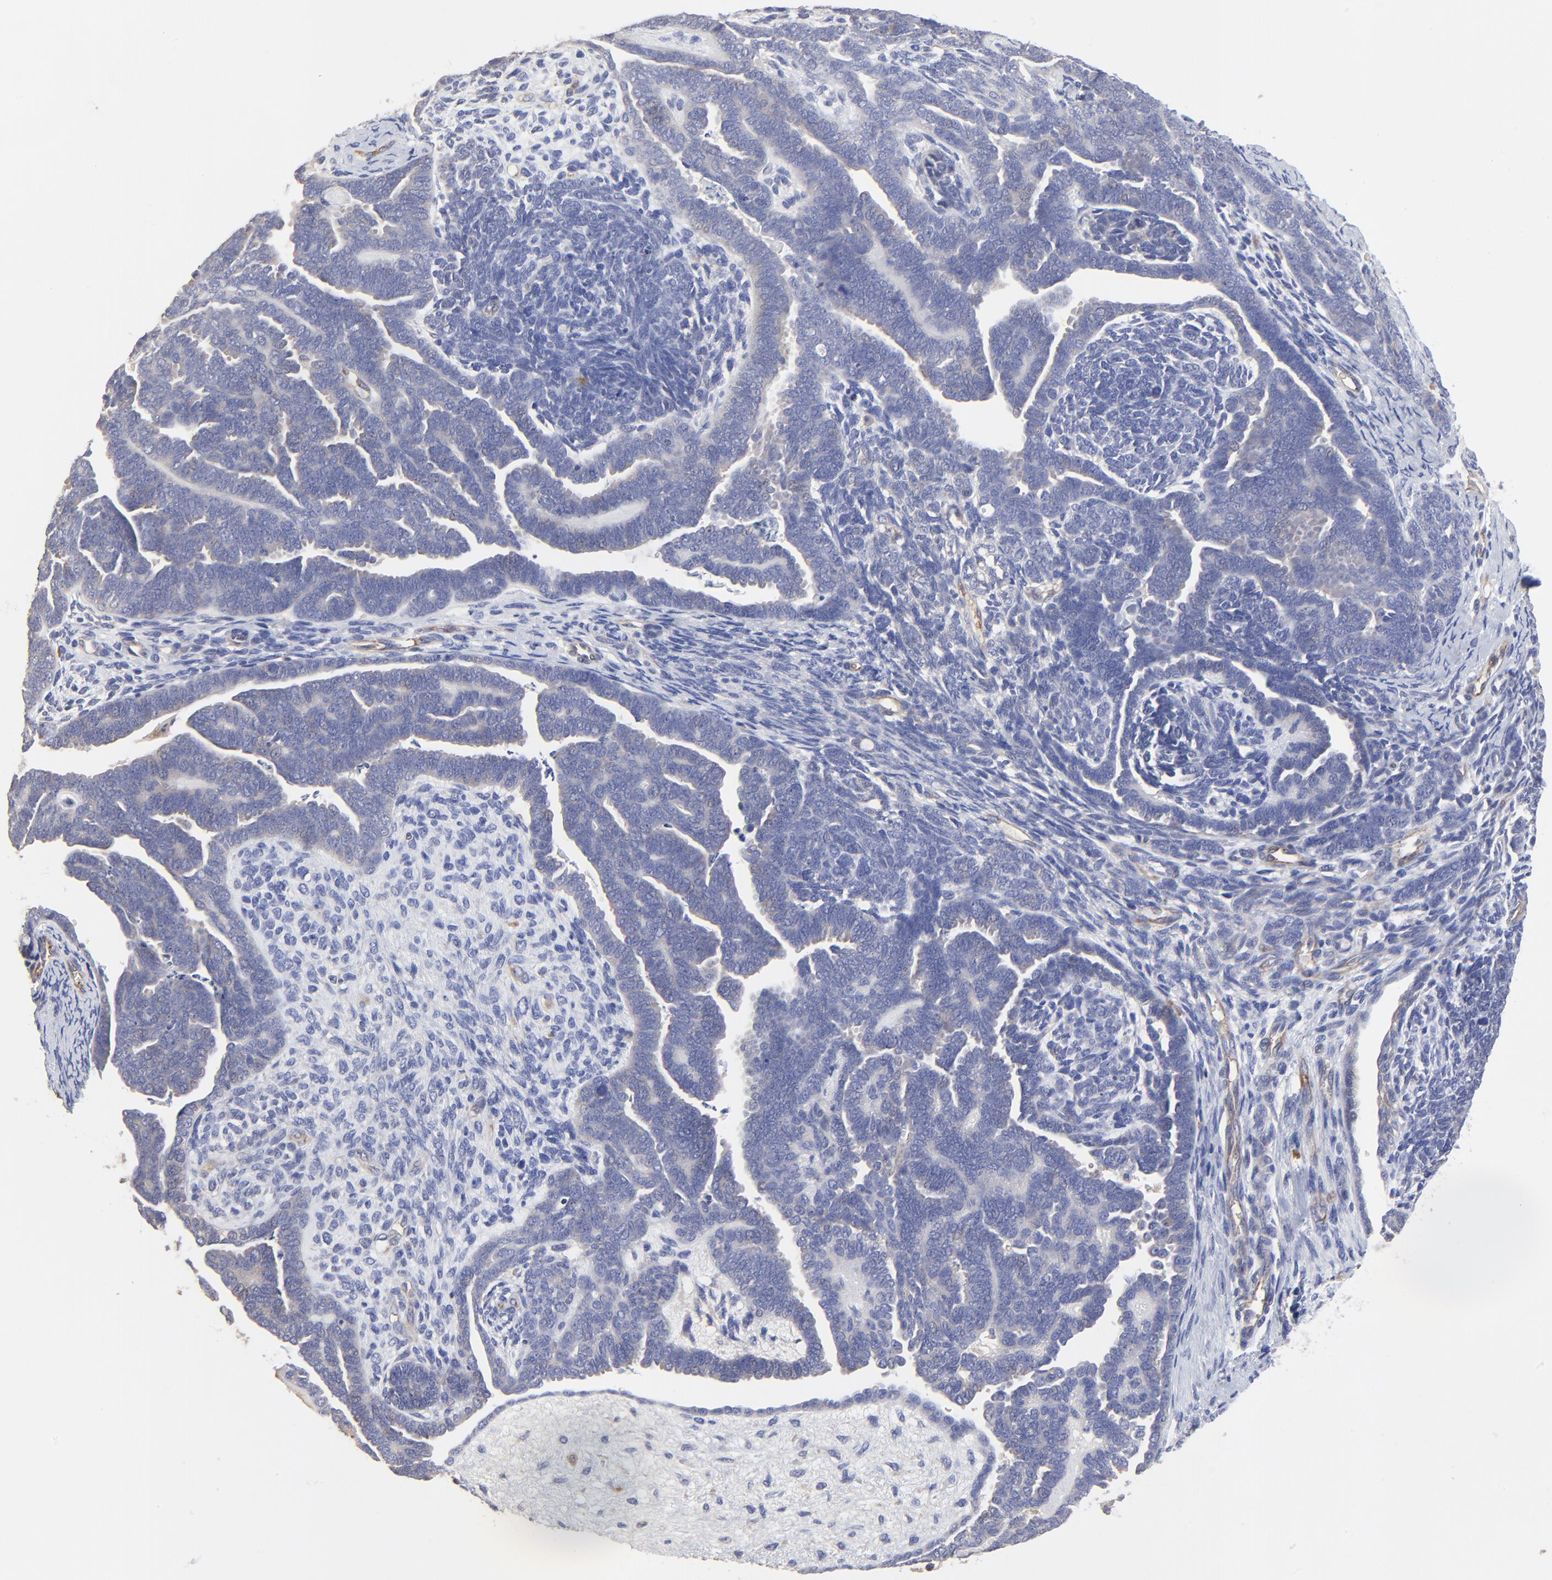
{"staining": {"intensity": "negative", "quantity": "none", "location": "none"}, "tissue": "endometrial cancer", "cell_type": "Tumor cells", "image_type": "cancer", "snomed": [{"axis": "morphology", "description": "Neoplasm, malignant, NOS"}, {"axis": "topography", "description": "Endometrium"}], "caption": "Endometrial cancer (neoplasm (malignant)) was stained to show a protein in brown. There is no significant positivity in tumor cells.", "gene": "SULF2", "patient": {"sex": "female", "age": 74}}